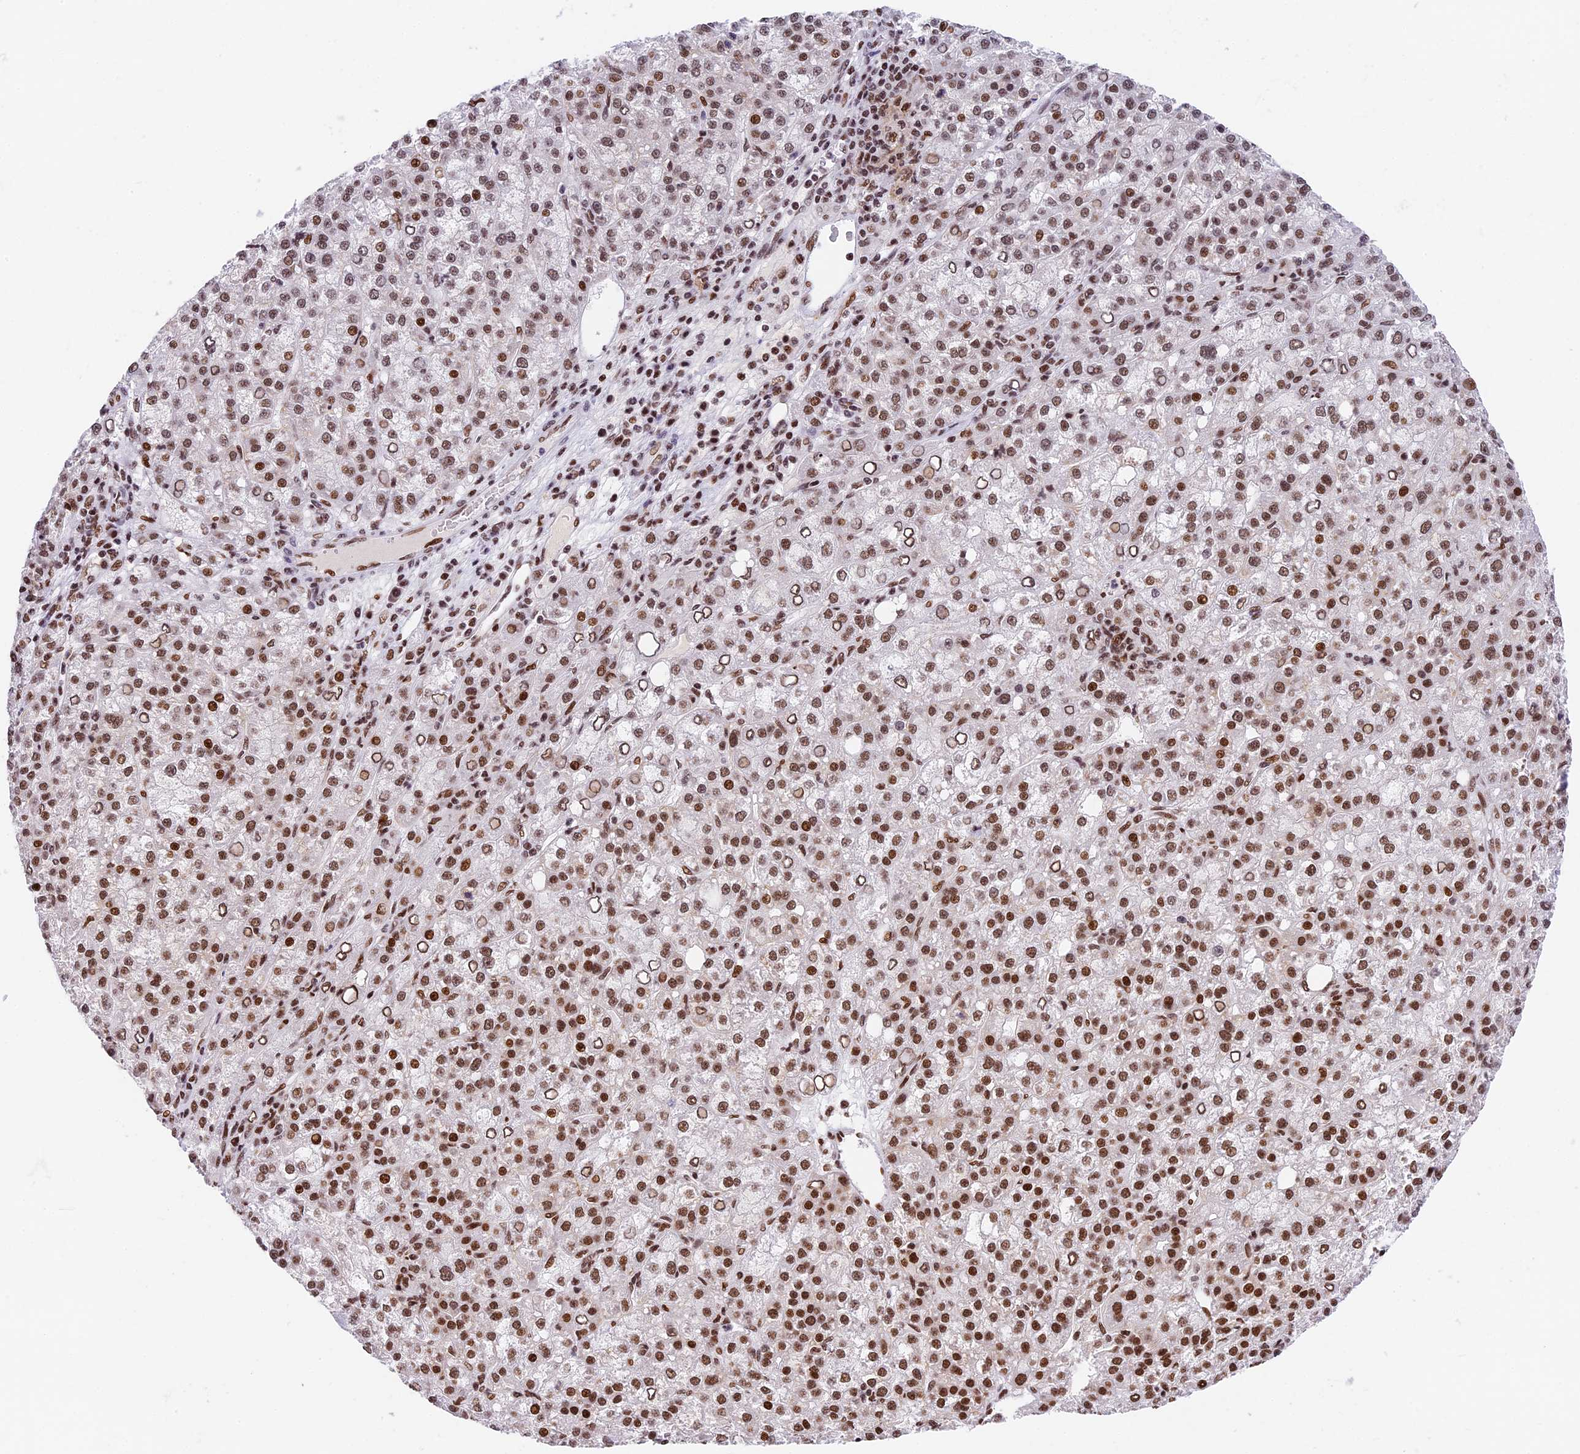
{"staining": {"intensity": "moderate", "quantity": ">75%", "location": "nuclear"}, "tissue": "liver cancer", "cell_type": "Tumor cells", "image_type": "cancer", "snomed": [{"axis": "morphology", "description": "Carcinoma, Hepatocellular, NOS"}, {"axis": "topography", "description": "Liver"}], "caption": "This micrograph displays immunohistochemistry staining of human hepatocellular carcinoma (liver), with medium moderate nuclear staining in about >75% of tumor cells.", "gene": "SBNO1", "patient": {"sex": "female", "age": 58}}